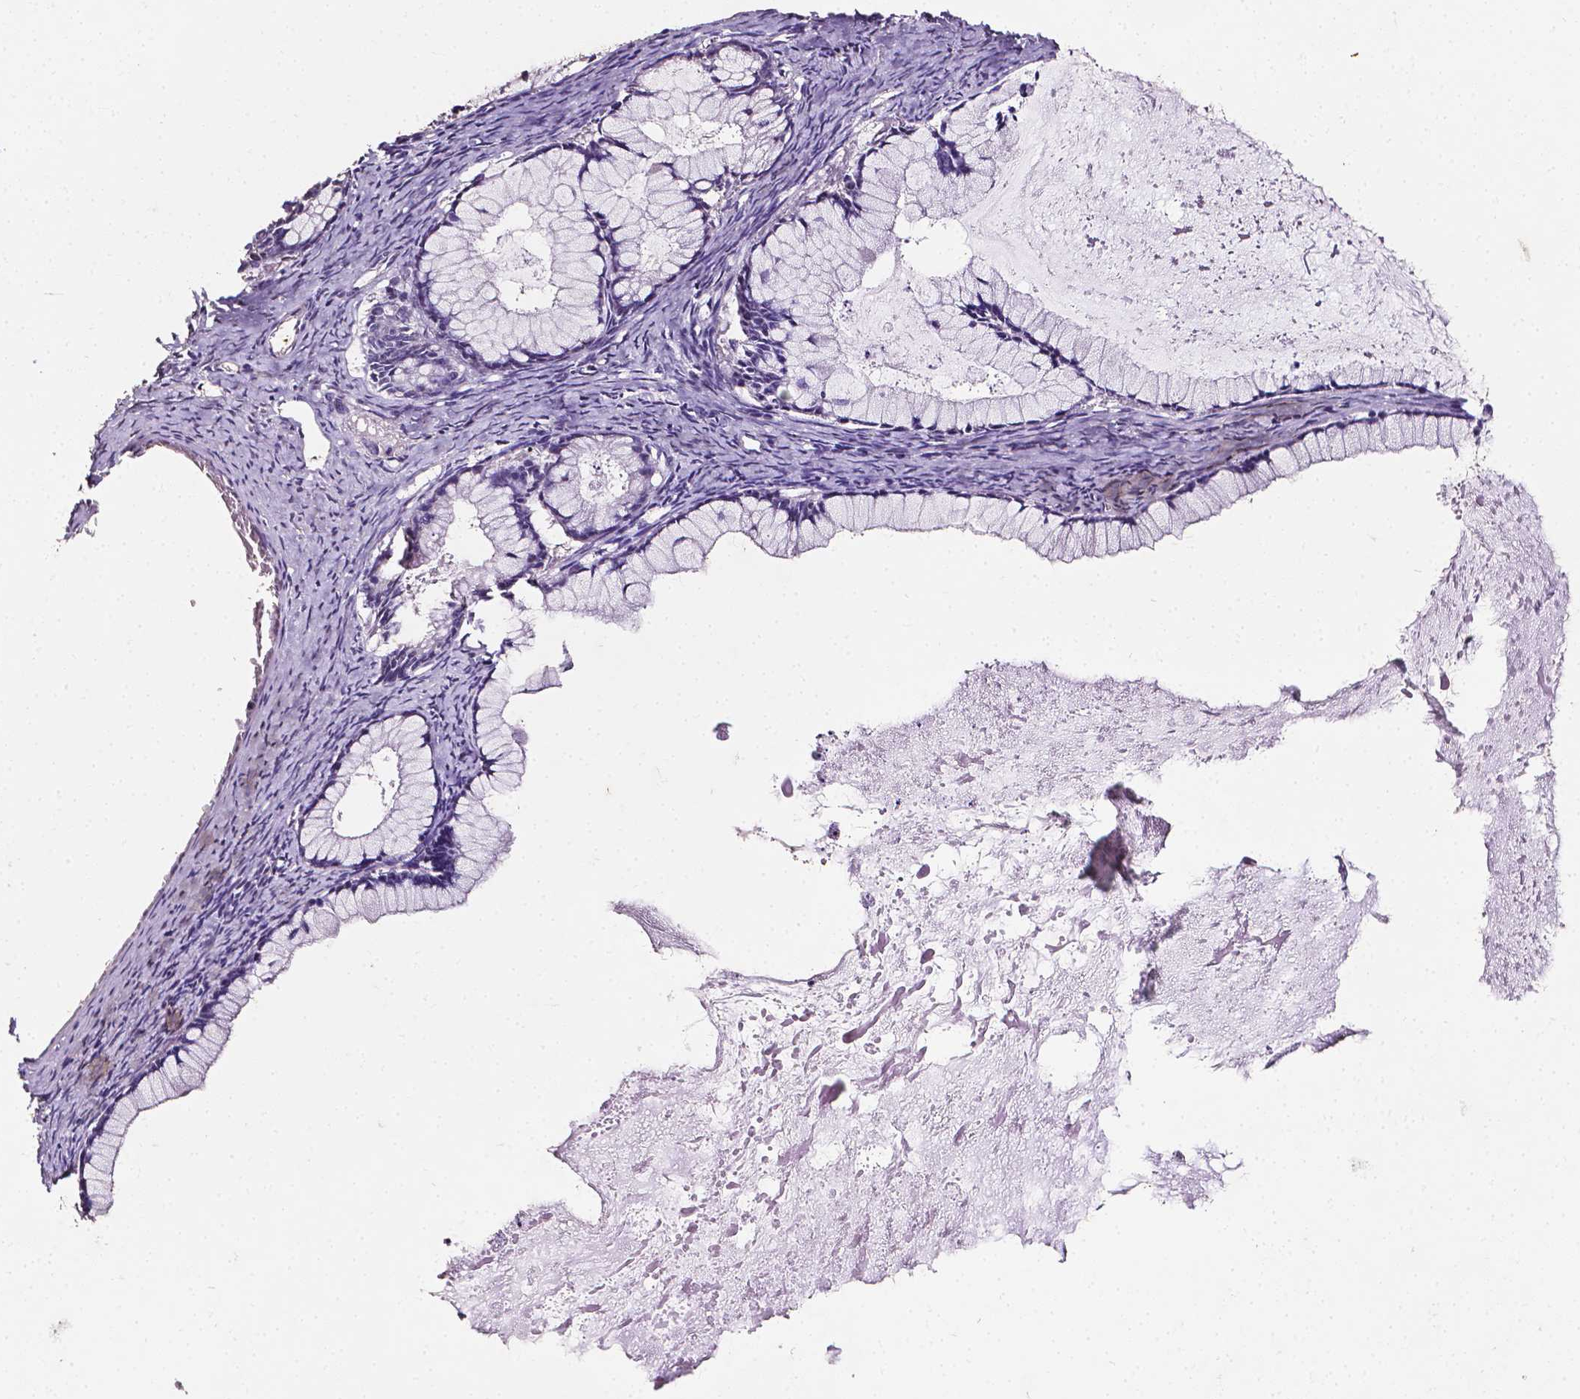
{"staining": {"intensity": "negative", "quantity": "none", "location": "none"}, "tissue": "ovarian cancer", "cell_type": "Tumor cells", "image_type": "cancer", "snomed": [{"axis": "morphology", "description": "Cystadenocarcinoma, mucinous, NOS"}, {"axis": "topography", "description": "Ovary"}], "caption": "Immunohistochemistry of human ovarian cancer (mucinous cystadenocarcinoma) exhibits no expression in tumor cells. Brightfield microscopy of immunohistochemistry (IHC) stained with DAB (3,3'-diaminobenzidine) (brown) and hematoxylin (blue), captured at high magnification.", "gene": "PSAT1", "patient": {"sex": "female", "age": 41}}